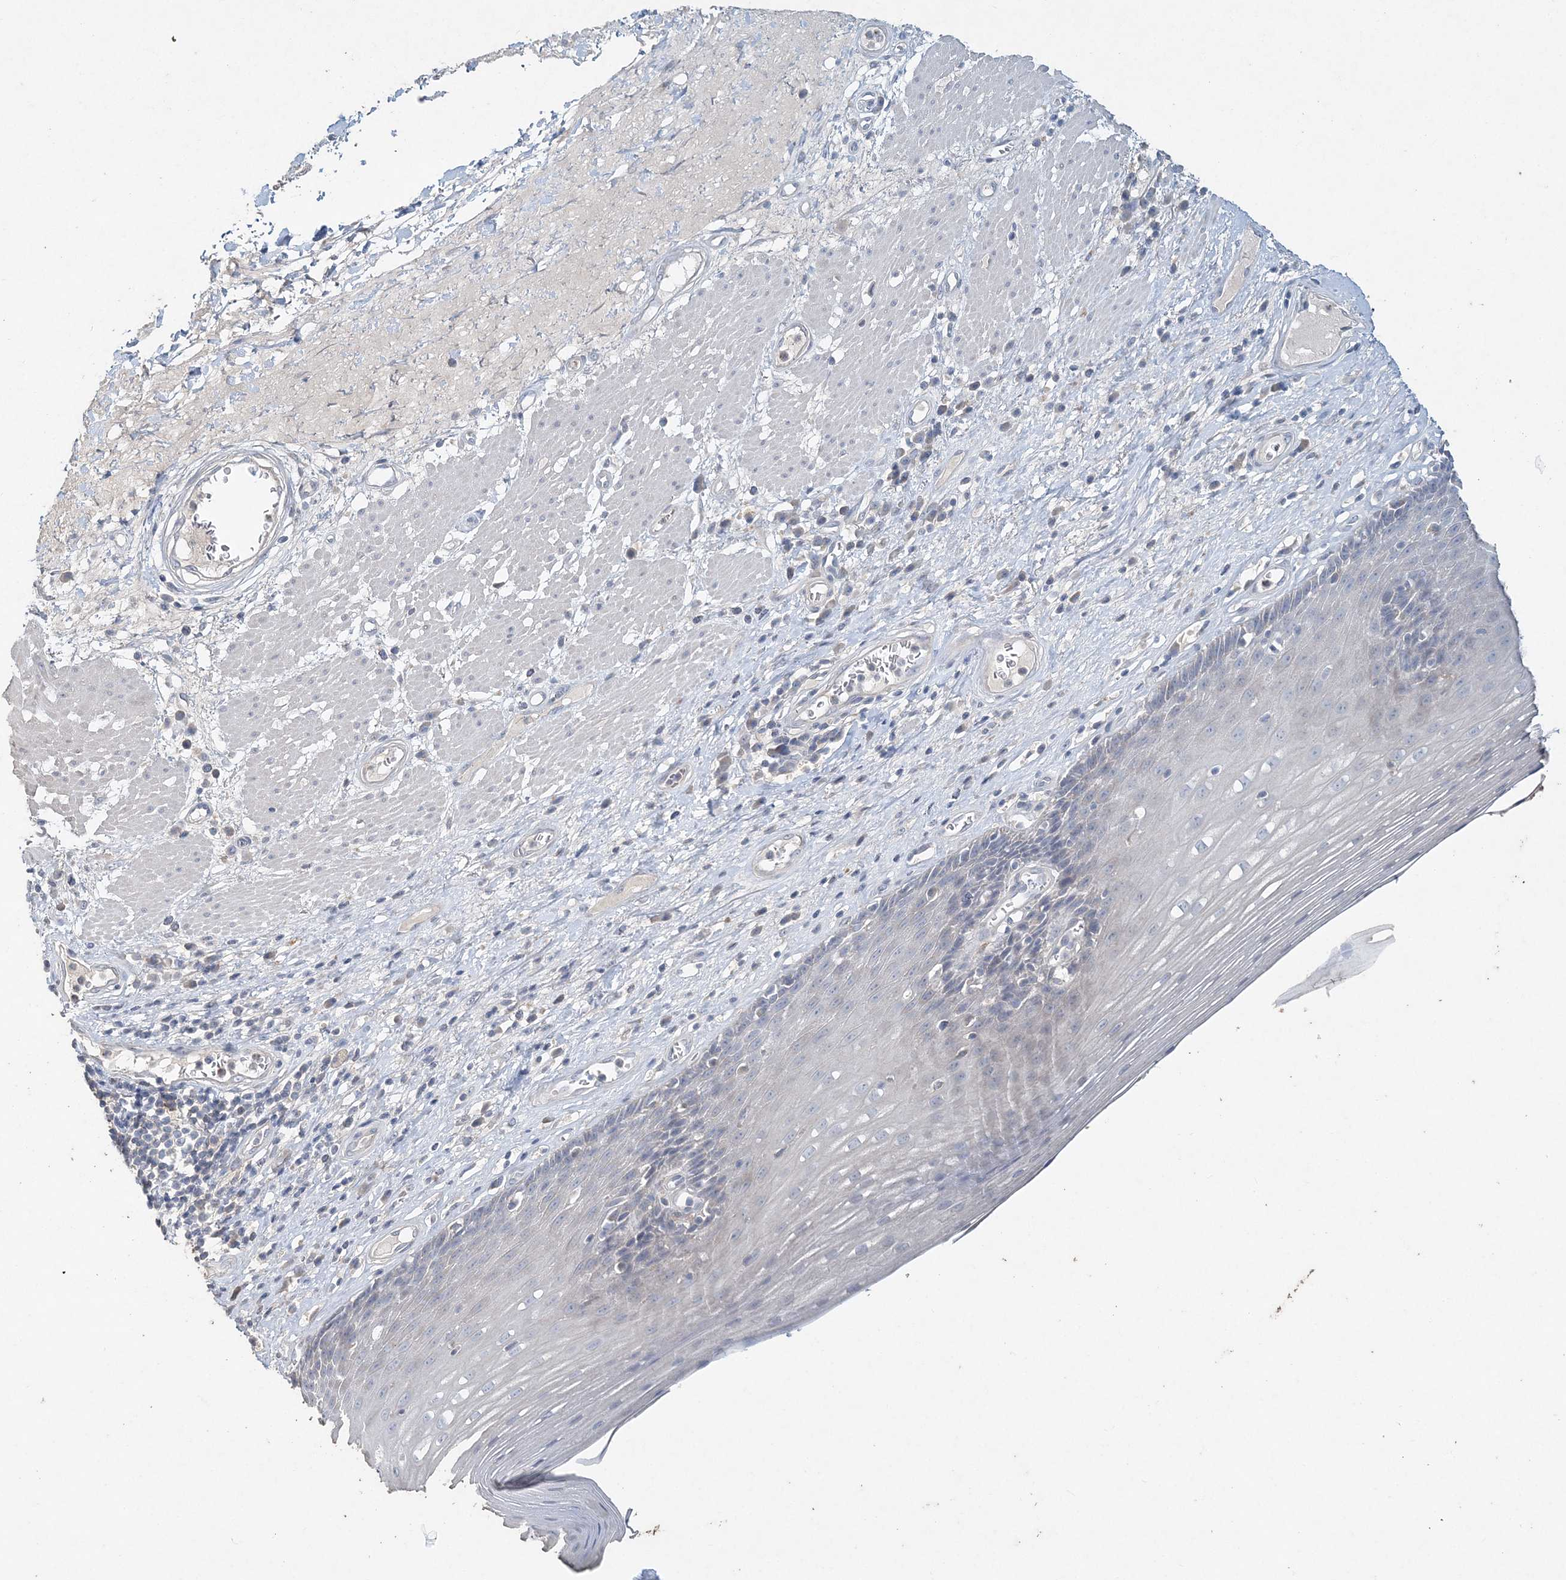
{"staining": {"intensity": "negative", "quantity": "none", "location": "none"}, "tissue": "esophagus", "cell_type": "Squamous epithelial cells", "image_type": "normal", "snomed": [{"axis": "morphology", "description": "Normal tissue, NOS"}, {"axis": "topography", "description": "Esophagus"}], "caption": "DAB (3,3'-diaminobenzidine) immunohistochemical staining of benign esophagus reveals no significant expression in squamous epithelial cells.", "gene": "DNAH5", "patient": {"sex": "male", "age": 62}}